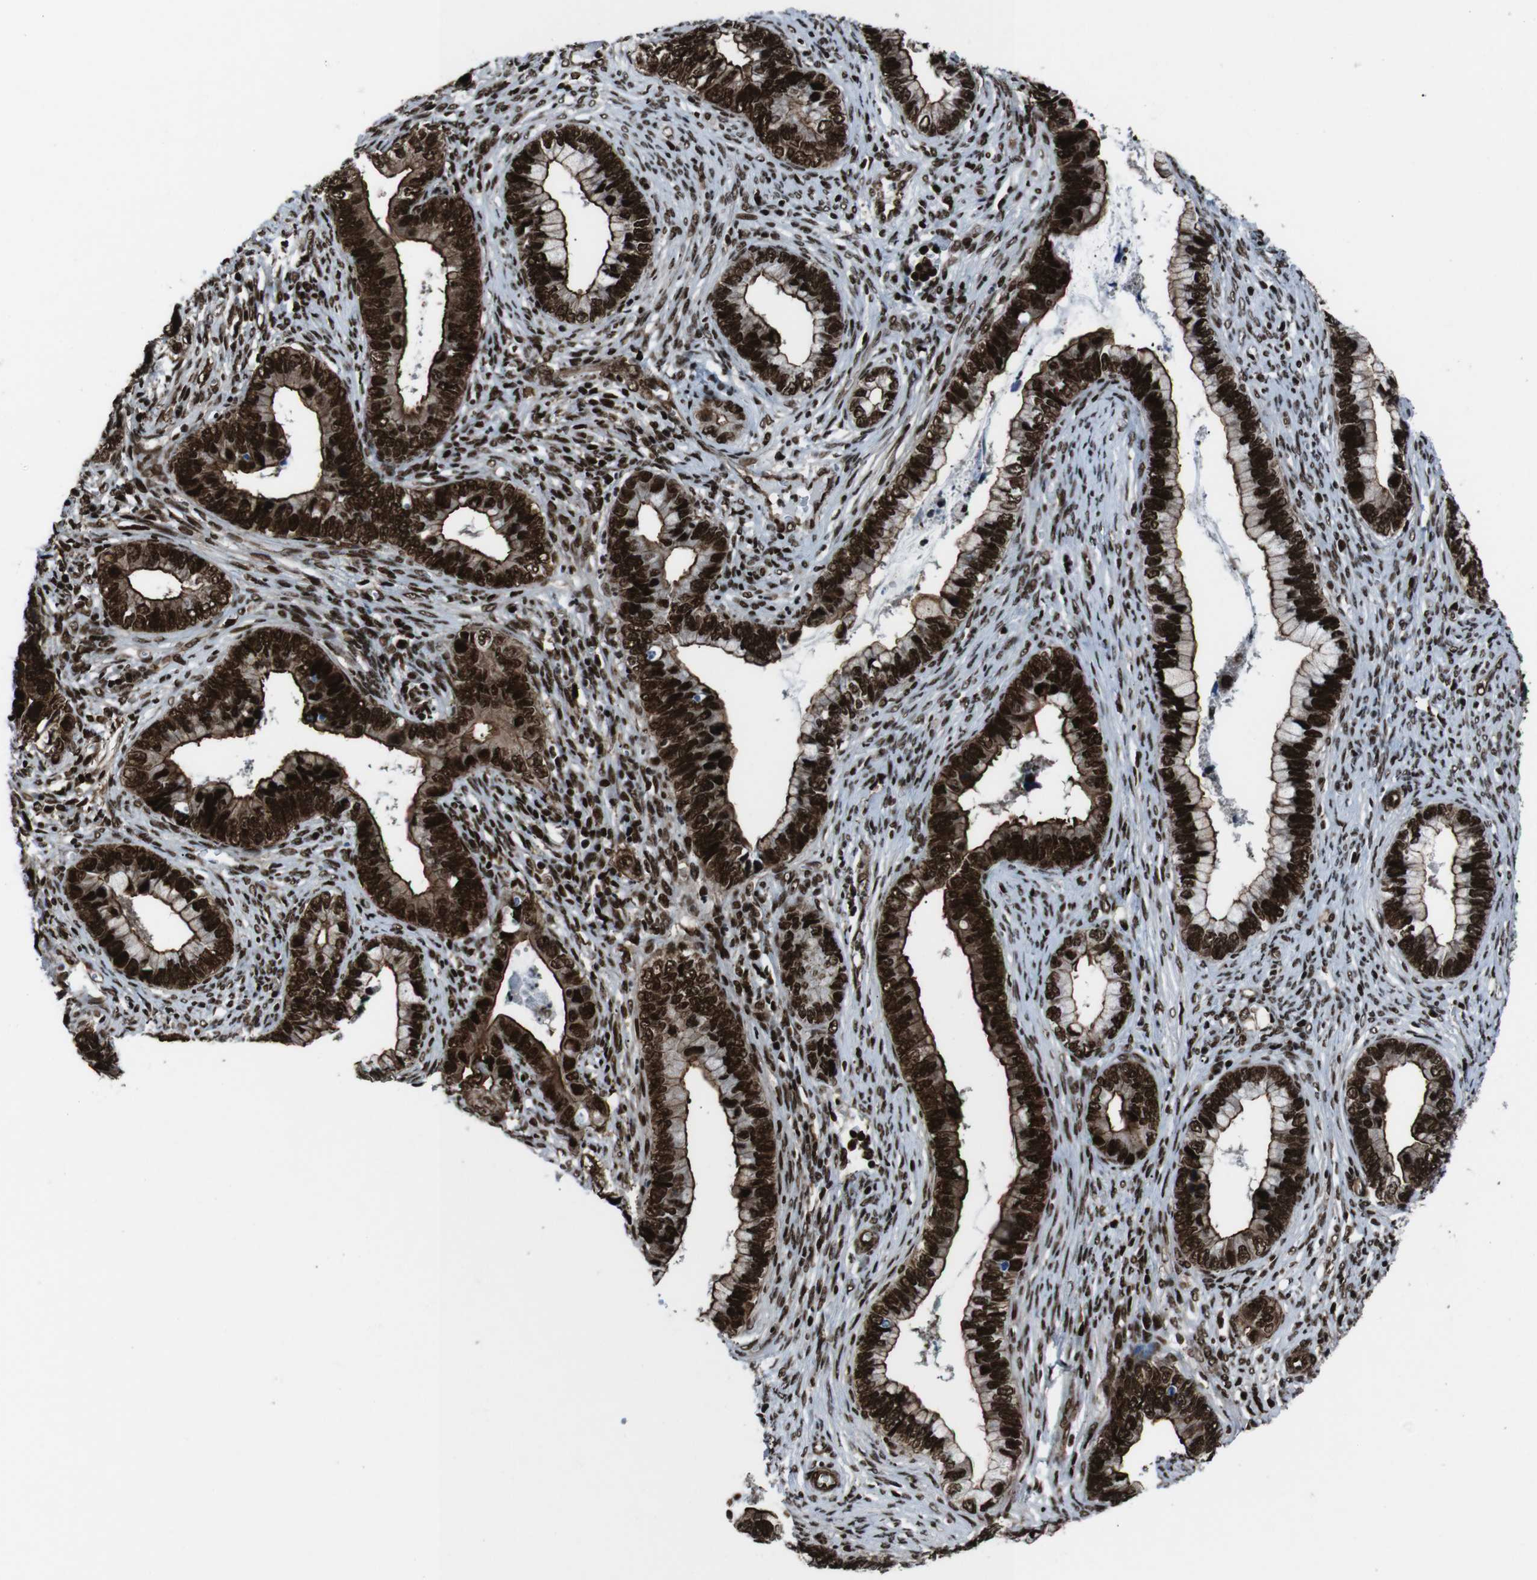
{"staining": {"intensity": "strong", "quantity": ">75%", "location": "cytoplasmic/membranous,nuclear"}, "tissue": "cervical cancer", "cell_type": "Tumor cells", "image_type": "cancer", "snomed": [{"axis": "morphology", "description": "Adenocarcinoma, NOS"}, {"axis": "topography", "description": "Cervix"}], "caption": "Protein staining shows strong cytoplasmic/membranous and nuclear expression in about >75% of tumor cells in cervical adenocarcinoma.", "gene": "HNRNPU", "patient": {"sex": "female", "age": 44}}